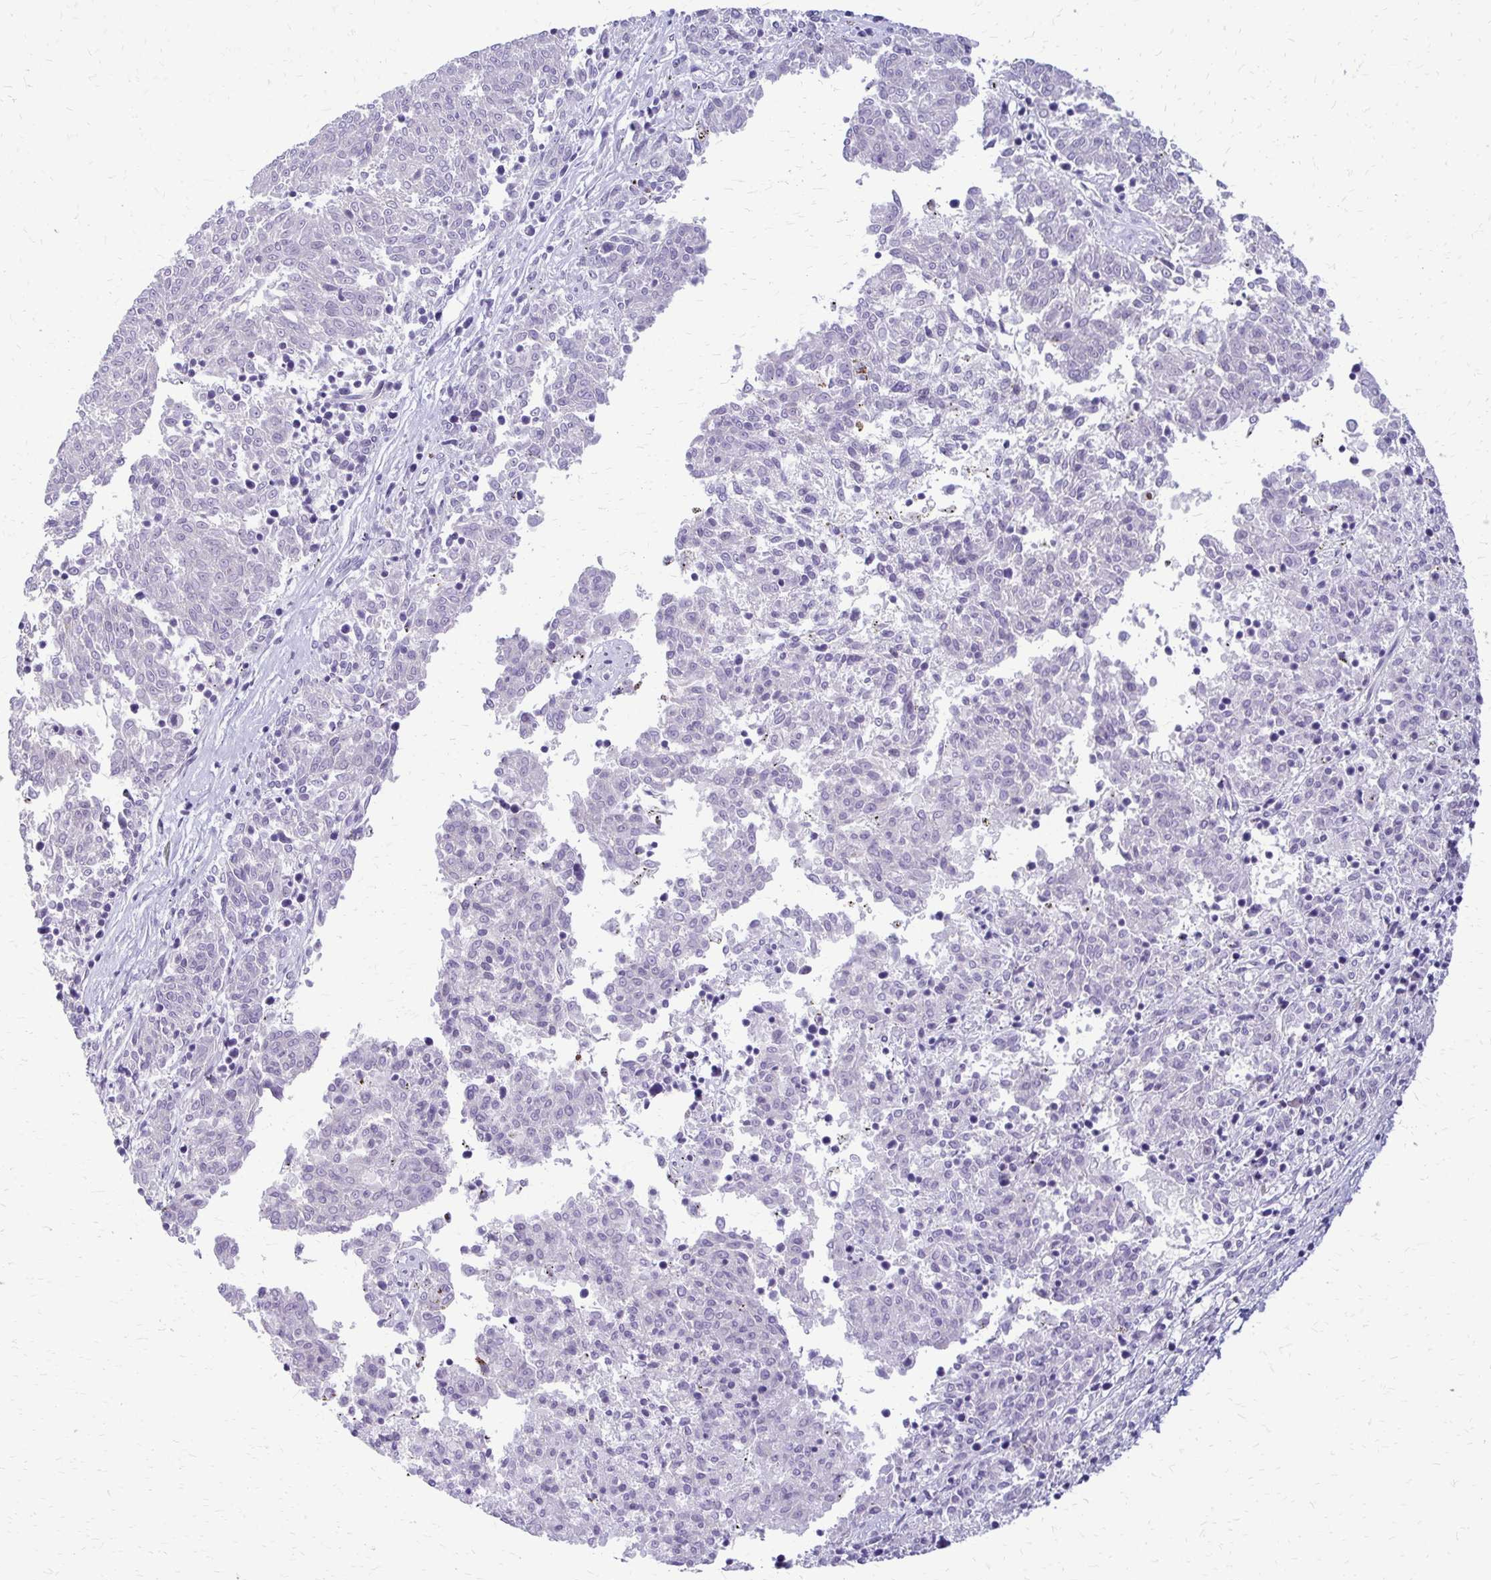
{"staining": {"intensity": "negative", "quantity": "none", "location": "none"}, "tissue": "melanoma", "cell_type": "Tumor cells", "image_type": "cancer", "snomed": [{"axis": "morphology", "description": "Malignant melanoma, NOS"}, {"axis": "topography", "description": "Skin"}], "caption": "The histopathology image reveals no significant expression in tumor cells of melanoma.", "gene": "EPYC", "patient": {"sex": "female", "age": 72}}